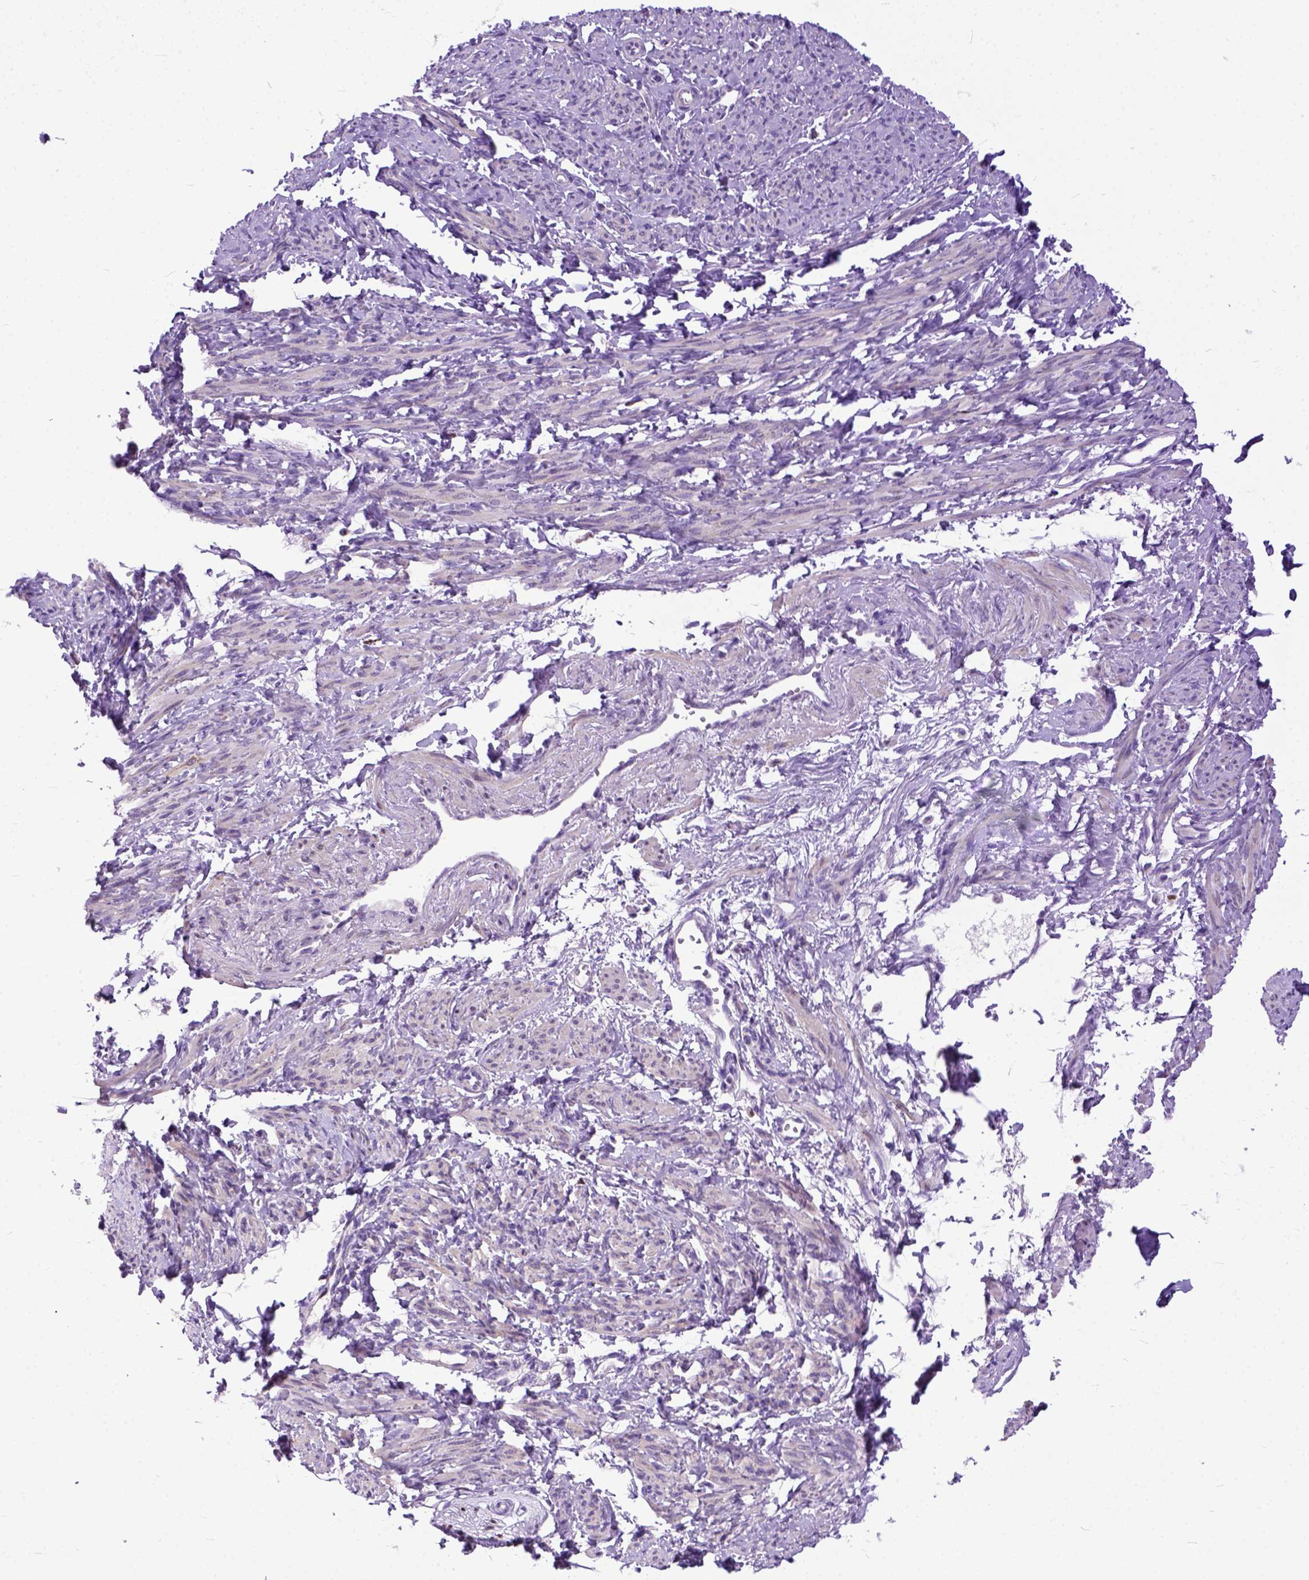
{"staining": {"intensity": "weak", "quantity": "25%-75%", "location": "cytoplasmic/membranous"}, "tissue": "smooth muscle", "cell_type": "Smooth muscle cells", "image_type": "normal", "snomed": [{"axis": "morphology", "description": "Normal tissue, NOS"}, {"axis": "topography", "description": "Smooth muscle"}], "caption": "About 25%-75% of smooth muscle cells in unremarkable human smooth muscle exhibit weak cytoplasmic/membranous protein positivity as visualized by brown immunohistochemical staining.", "gene": "CRB1", "patient": {"sex": "female", "age": 65}}